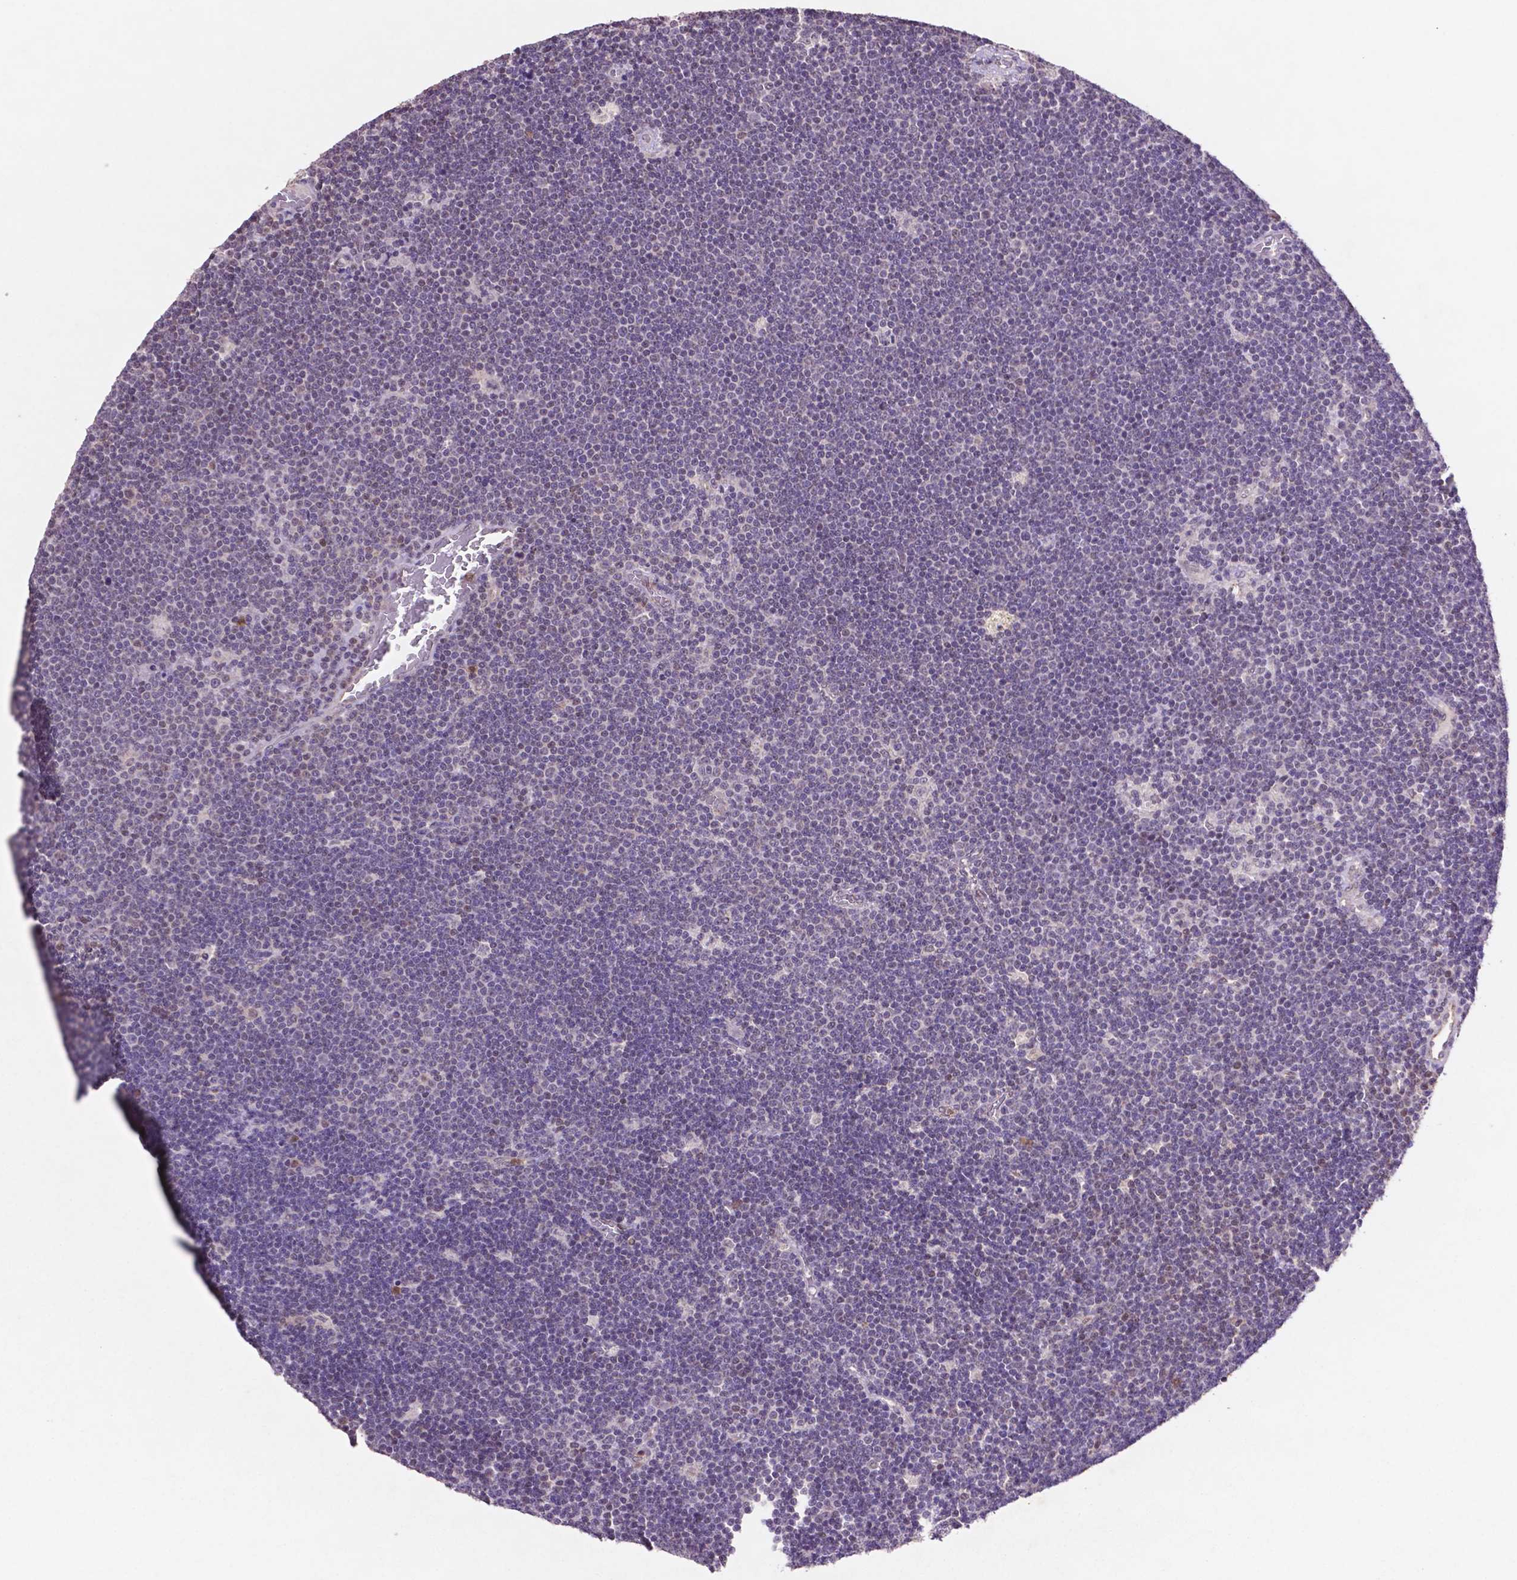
{"staining": {"intensity": "negative", "quantity": "none", "location": "none"}, "tissue": "lymphoma", "cell_type": "Tumor cells", "image_type": "cancer", "snomed": [{"axis": "morphology", "description": "Malignant lymphoma, non-Hodgkin's type, Low grade"}, {"axis": "topography", "description": "Brain"}], "caption": "IHC of lymphoma exhibits no expression in tumor cells.", "gene": "GLRX", "patient": {"sex": "female", "age": 66}}